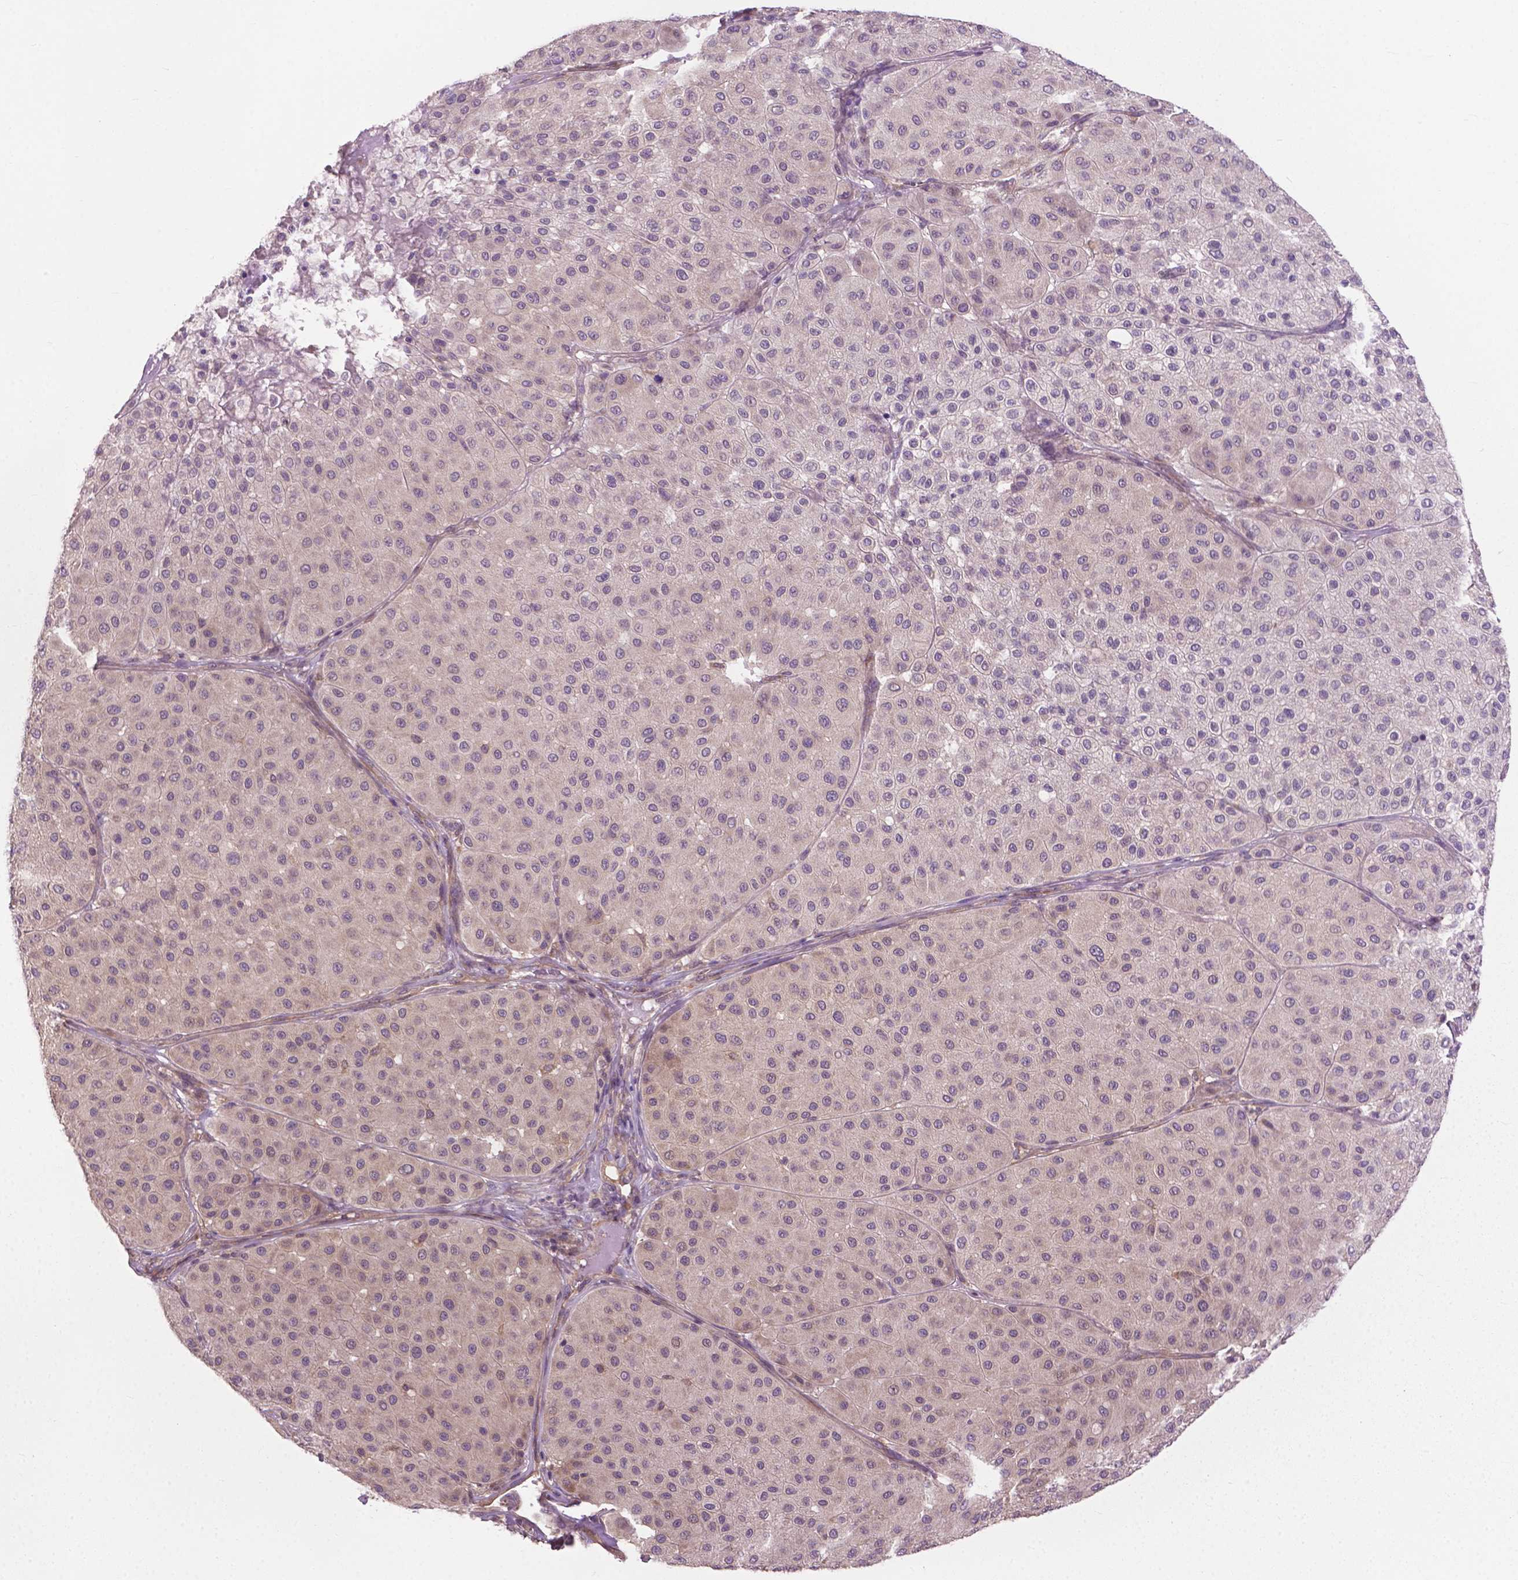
{"staining": {"intensity": "negative", "quantity": "none", "location": "none"}, "tissue": "melanoma", "cell_type": "Tumor cells", "image_type": "cancer", "snomed": [{"axis": "morphology", "description": "Malignant melanoma, Metastatic site"}, {"axis": "topography", "description": "Smooth muscle"}], "caption": "The image reveals no significant positivity in tumor cells of malignant melanoma (metastatic site).", "gene": "MZT1", "patient": {"sex": "male", "age": 41}}